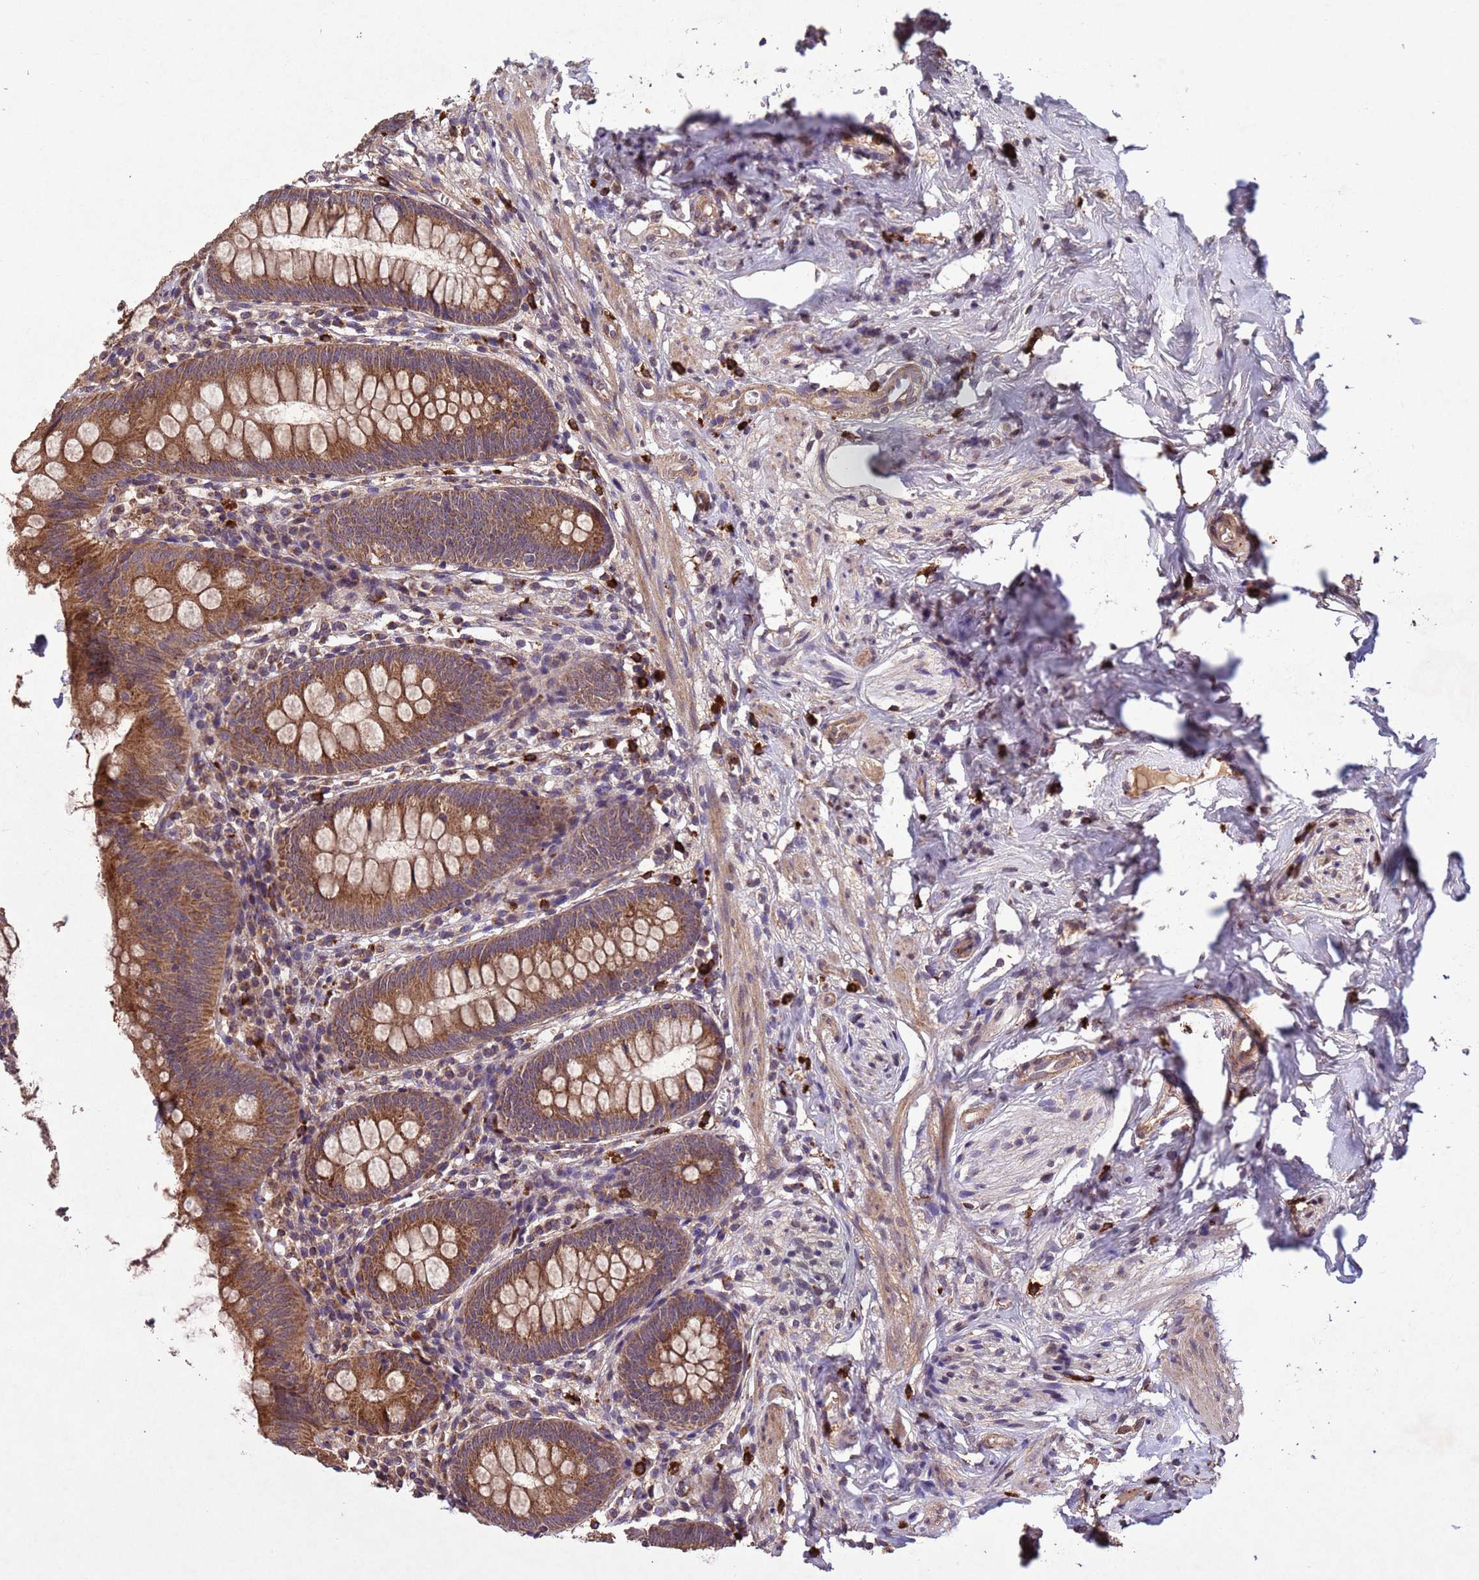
{"staining": {"intensity": "strong", "quantity": ">75%", "location": "cytoplasmic/membranous"}, "tissue": "appendix", "cell_type": "Glandular cells", "image_type": "normal", "snomed": [{"axis": "morphology", "description": "Normal tissue, NOS"}, {"axis": "topography", "description": "Appendix"}], "caption": "Immunohistochemistry (IHC) micrograph of normal appendix stained for a protein (brown), which shows high levels of strong cytoplasmic/membranous positivity in about >75% of glandular cells.", "gene": "FASTKD1", "patient": {"sex": "female", "age": 51}}